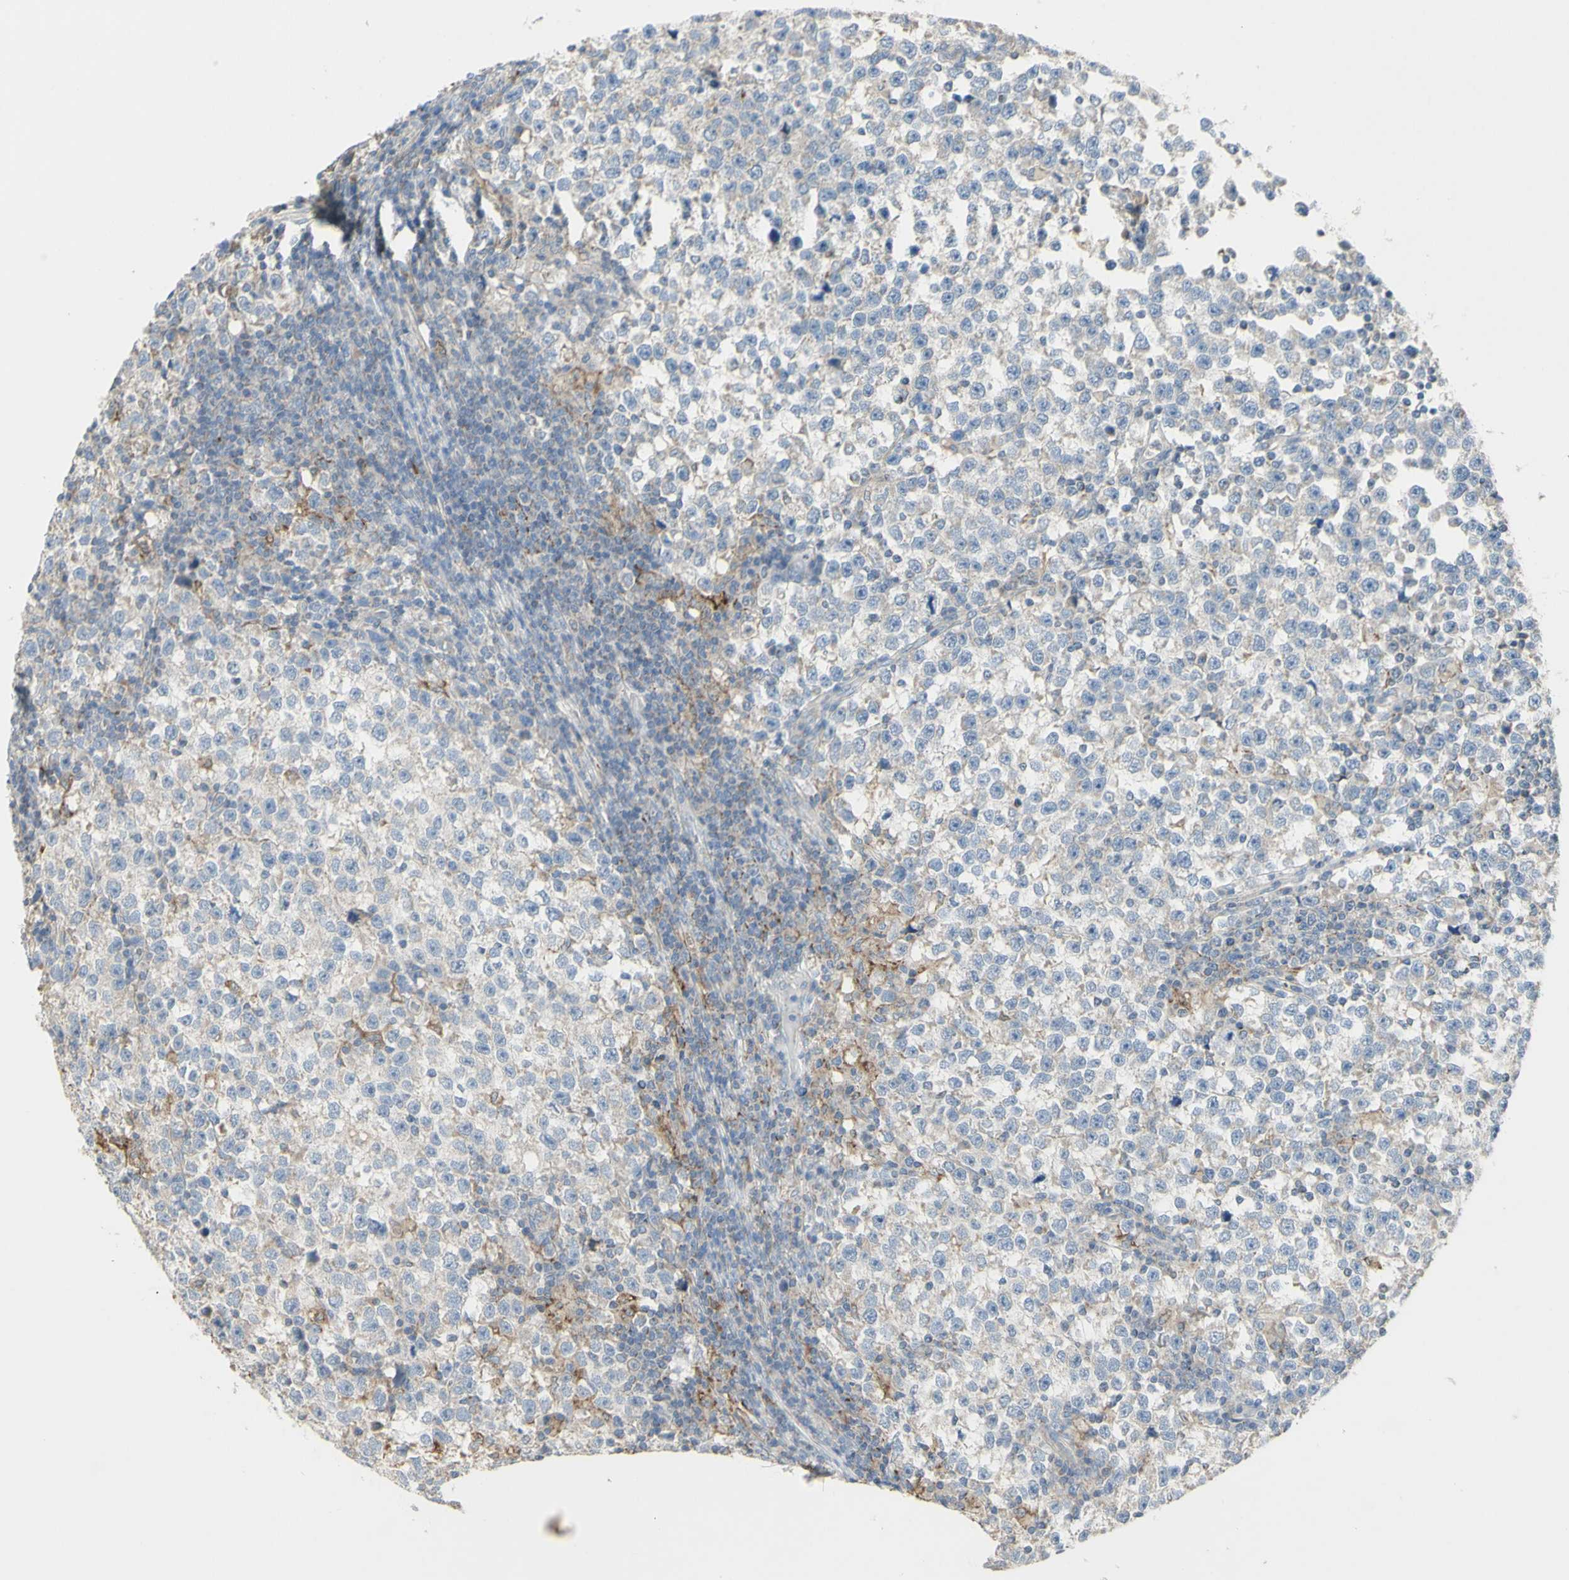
{"staining": {"intensity": "weak", "quantity": "<25%", "location": "cytoplasmic/membranous"}, "tissue": "testis cancer", "cell_type": "Tumor cells", "image_type": "cancer", "snomed": [{"axis": "morphology", "description": "Seminoma, NOS"}, {"axis": "topography", "description": "Testis"}], "caption": "Tumor cells show no significant protein expression in testis cancer (seminoma).", "gene": "CNTNAP1", "patient": {"sex": "male", "age": 43}}